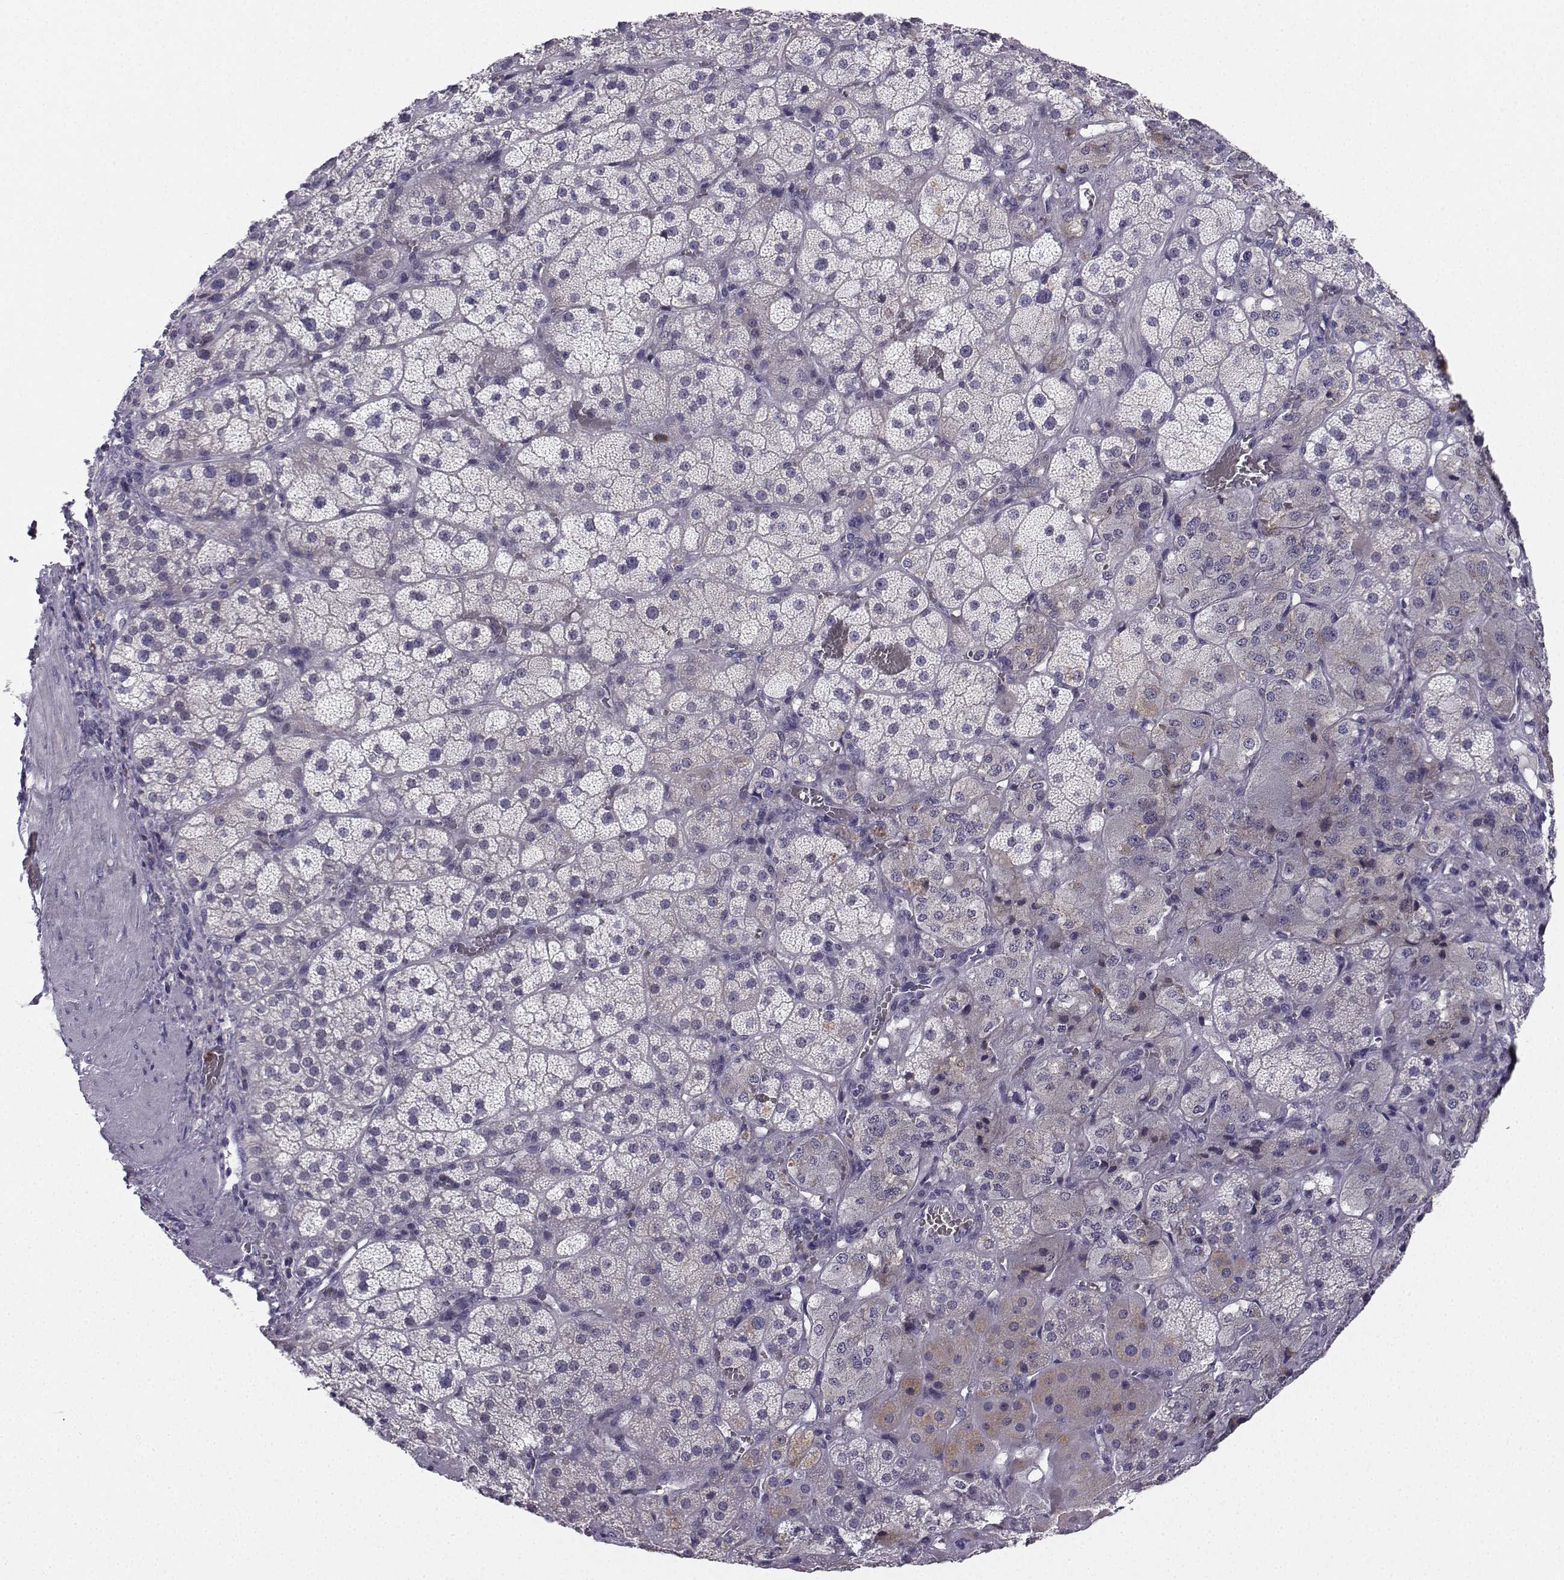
{"staining": {"intensity": "weak", "quantity": "<25%", "location": "cytoplasmic/membranous"}, "tissue": "adrenal gland", "cell_type": "Glandular cells", "image_type": "normal", "snomed": [{"axis": "morphology", "description": "Normal tissue, NOS"}, {"axis": "topography", "description": "Adrenal gland"}], "caption": "This is an IHC image of normal adrenal gland. There is no positivity in glandular cells.", "gene": "CALY", "patient": {"sex": "male", "age": 57}}